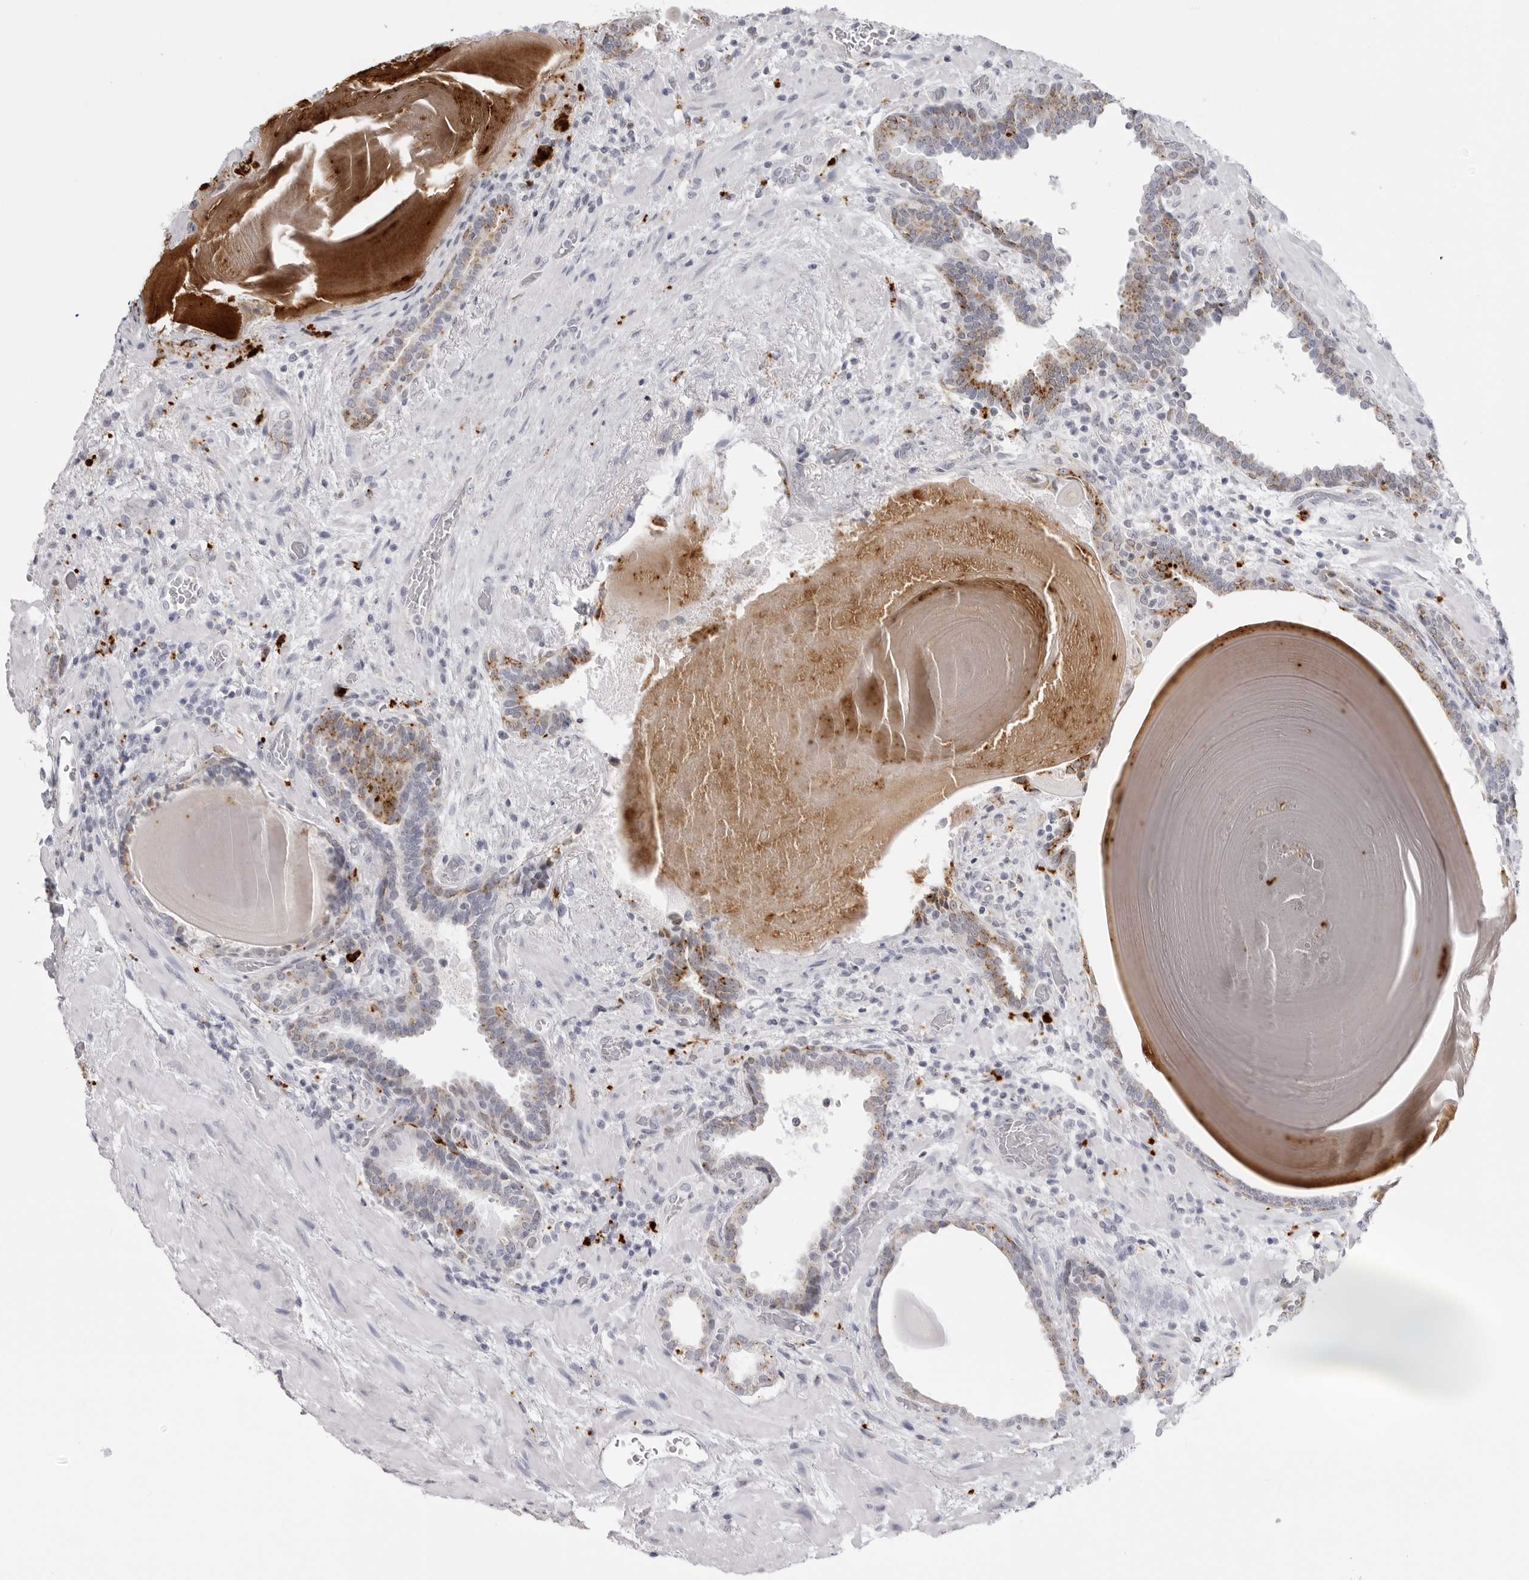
{"staining": {"intensity": "moderate", "quantity": "<25%", "location": "cytoplasmic/membranous"}, "tissue": "prostate", "cell_type": "Glandular cells", "image_type": "normal", "snomed": [{"axis": "morphology", "description": "Normal tissue, NOS"}, {"axis": "topography", "description": "Prostate"}], "caption": "High-magnification brightfield microscopy of normal prostate stained with DAB (3,3'-diaminobenzidine) (brown) and counterstained with hematoxylin (blue). glandular cells exhibit moderate cytoplasmic/membranous positivity is seen in about<25% of cells. Using DAB (3,3'-diaminobenzidine) (brown) and hematoxylin (blue) stains, captured at high magnification using brightfield microscopy.", "gene": "IL25", "patient": {"sex": "male", "age": 48}}